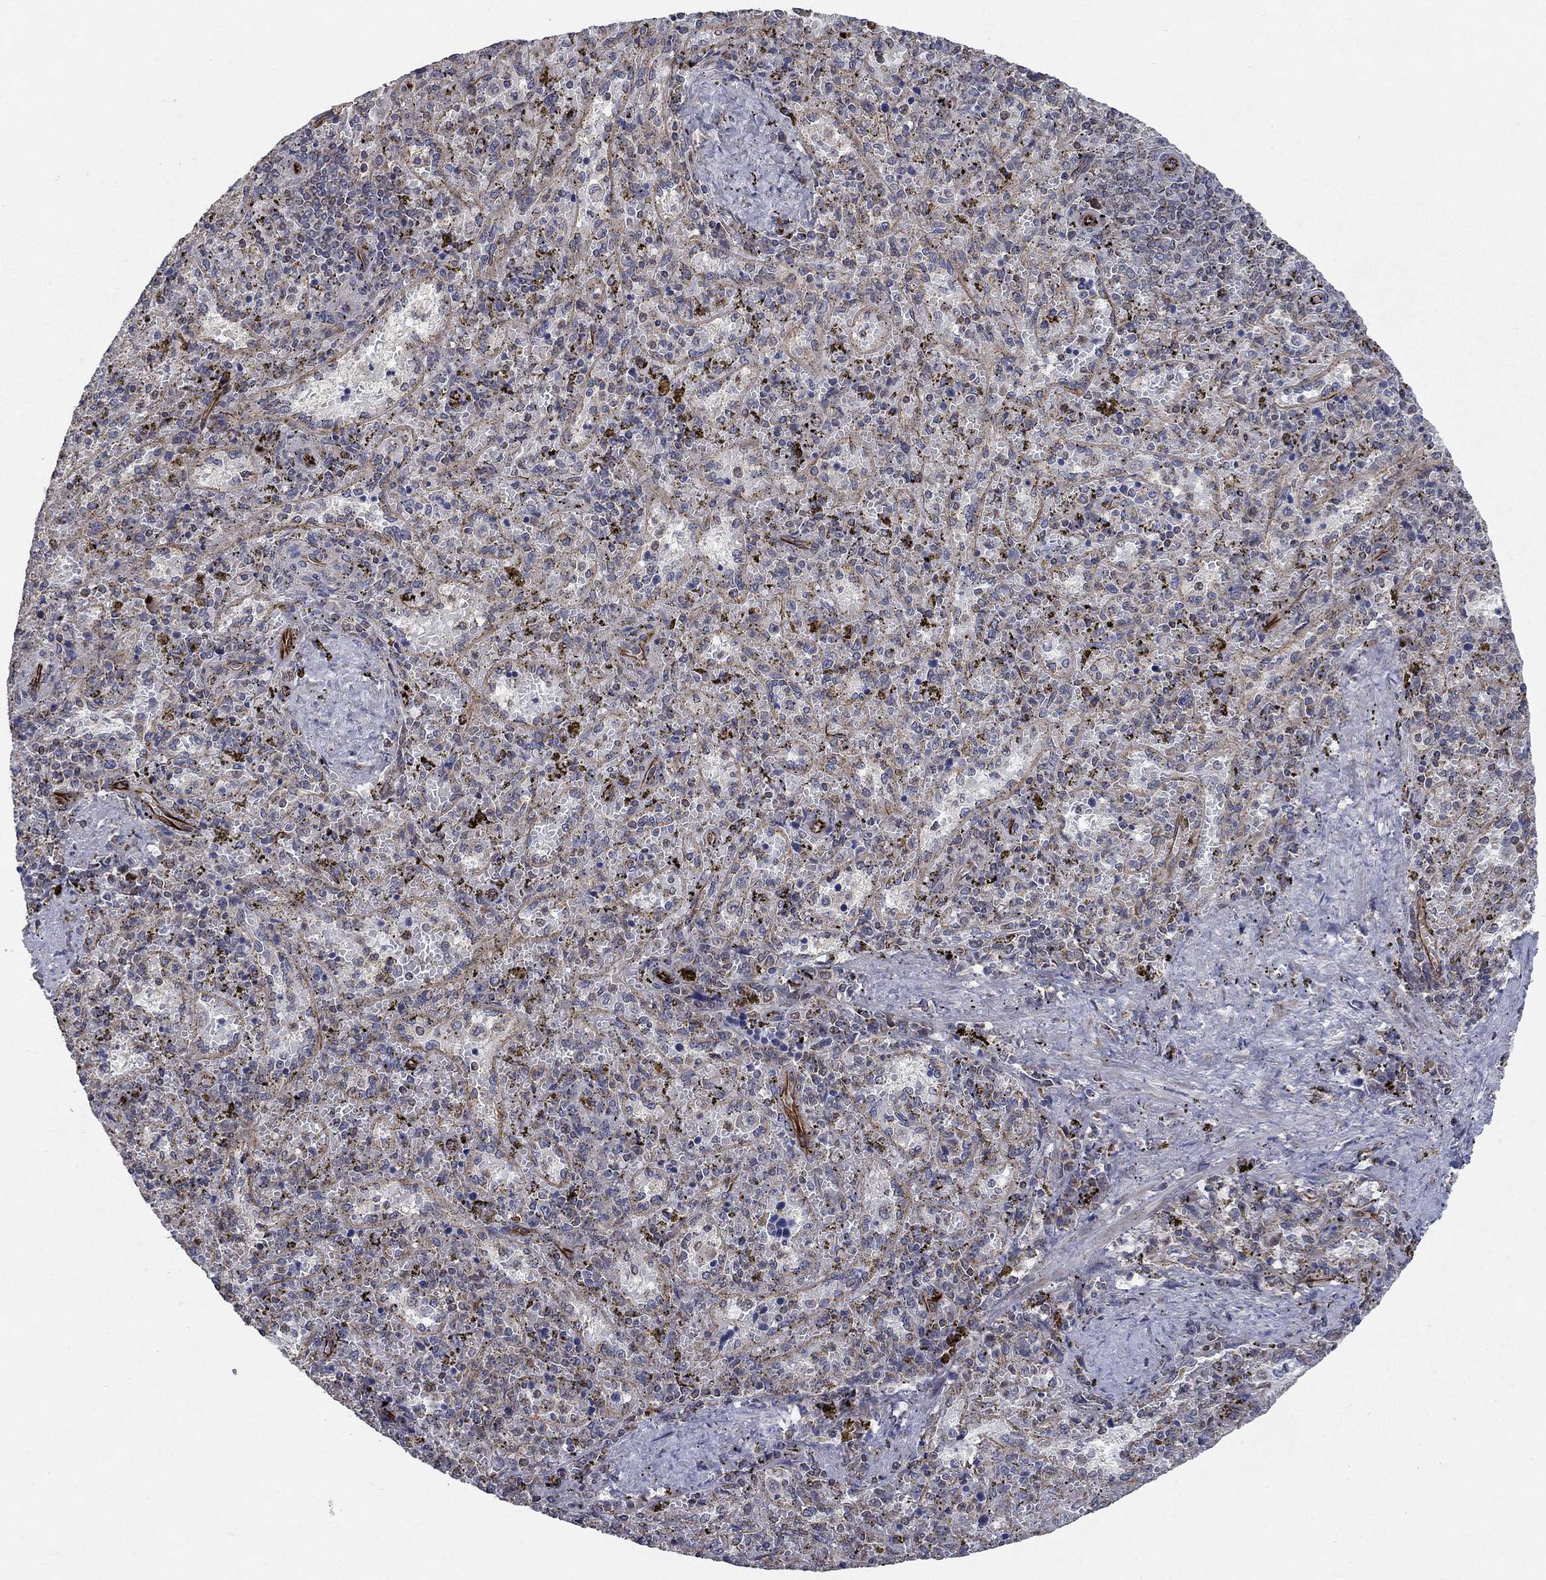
{"staining": {"intensity": "negative", "quantity": "none", "location": "none"}, "tissue": "spleen", "cell_type": "Cells in red pulp", "image_type": "normal", "snomed": [{"axis": "morphology", "description": "Normal tissue, NOS"}, {"axis": "topography", "description": "Spleen"}], "caption": "Immunohistochemistry of benign human spleen displays no staining in cells in red pulp.", "gene": "NDUFC1", "patient": {"sex": "female", "age": 50}}